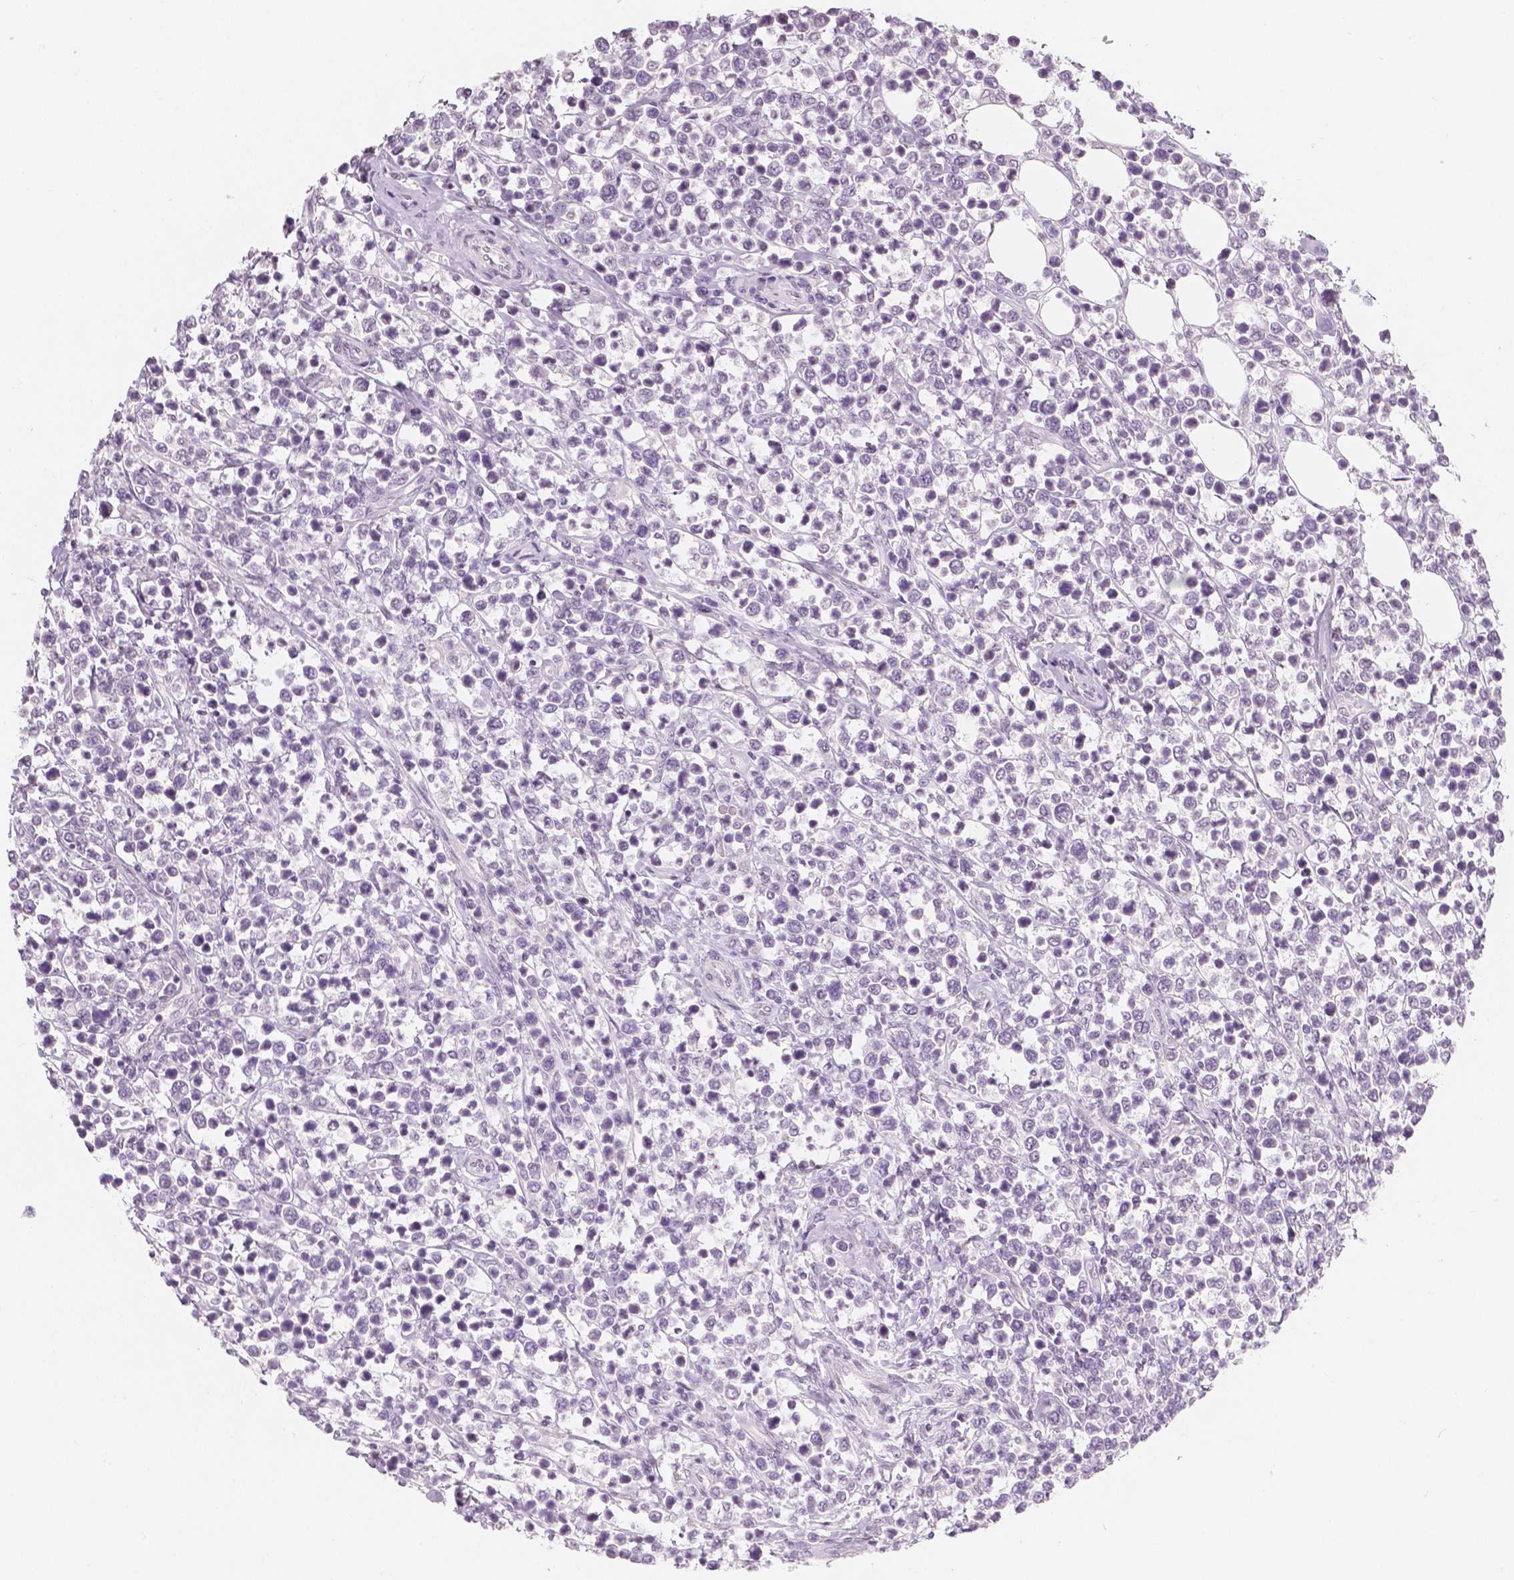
{"staining": {"intensity": "negative", "quantity": "none", "location": "none"}, "tissue": "lymphoma", "cell_type": "Tumor cells", "image_type": "cancer", "snomed": [{"axis": "morphology", "description": "Malignant lymphoma, non-Hodgkin's type, High grade"}, {"axis": "topography", "description": "Soft tissue"}], "caption": "Immunohistochemistry (IHC) photomicrograph of malignant lymphoma, non-Hodgkin's type (high-grade) stained for a protein (brown), which shows no expression in tumor cells.", "gene": "KDM5B", "patient": {"sex": "female", "age": 56}}